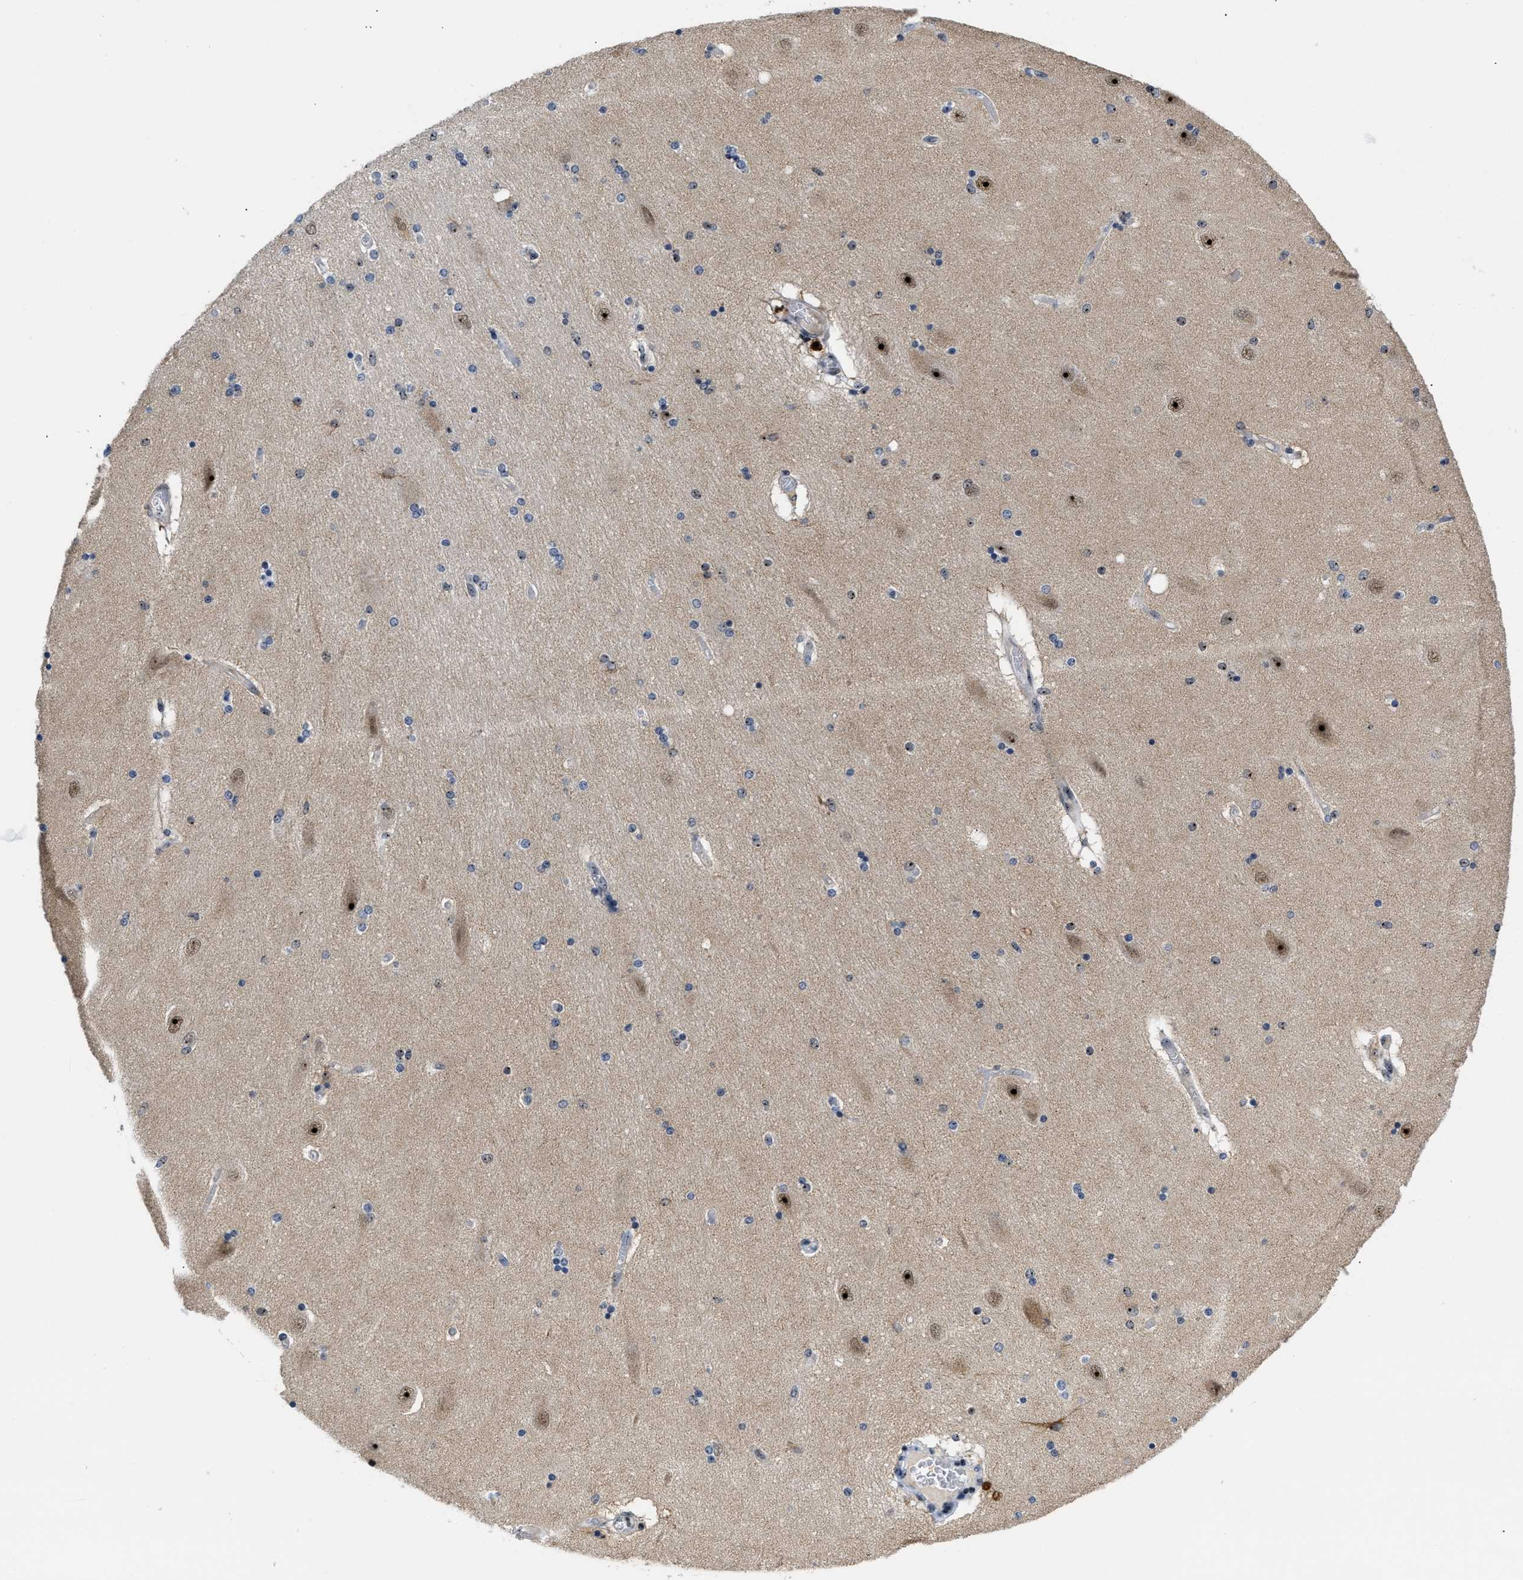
{"staining": {"intensity": "moderate", "quantity": "<25%", "location": "nuclear"}, "tissue": "hippocampus", "cell_type": "Glial cells", "image_type": "normal", "snomed": [{"axis": "morphology", "description": "Normal tissue, NOS"}, {"axis": "topography", "description": "Hippocampus"}], "caption": "Protein expression by immunohistochemistry (IHC) reveals moderate nuclear staining in approximately <25% of glial cells in normal hippocampus. The staining is performed using DAB (3,3'-diaminobenzidine) brown chromogen to label protein expression. The nuclei are counter-stained blue using hematoxylin.", "gene": "NOP58", "patient": {"sex": "female", "age": 54}}